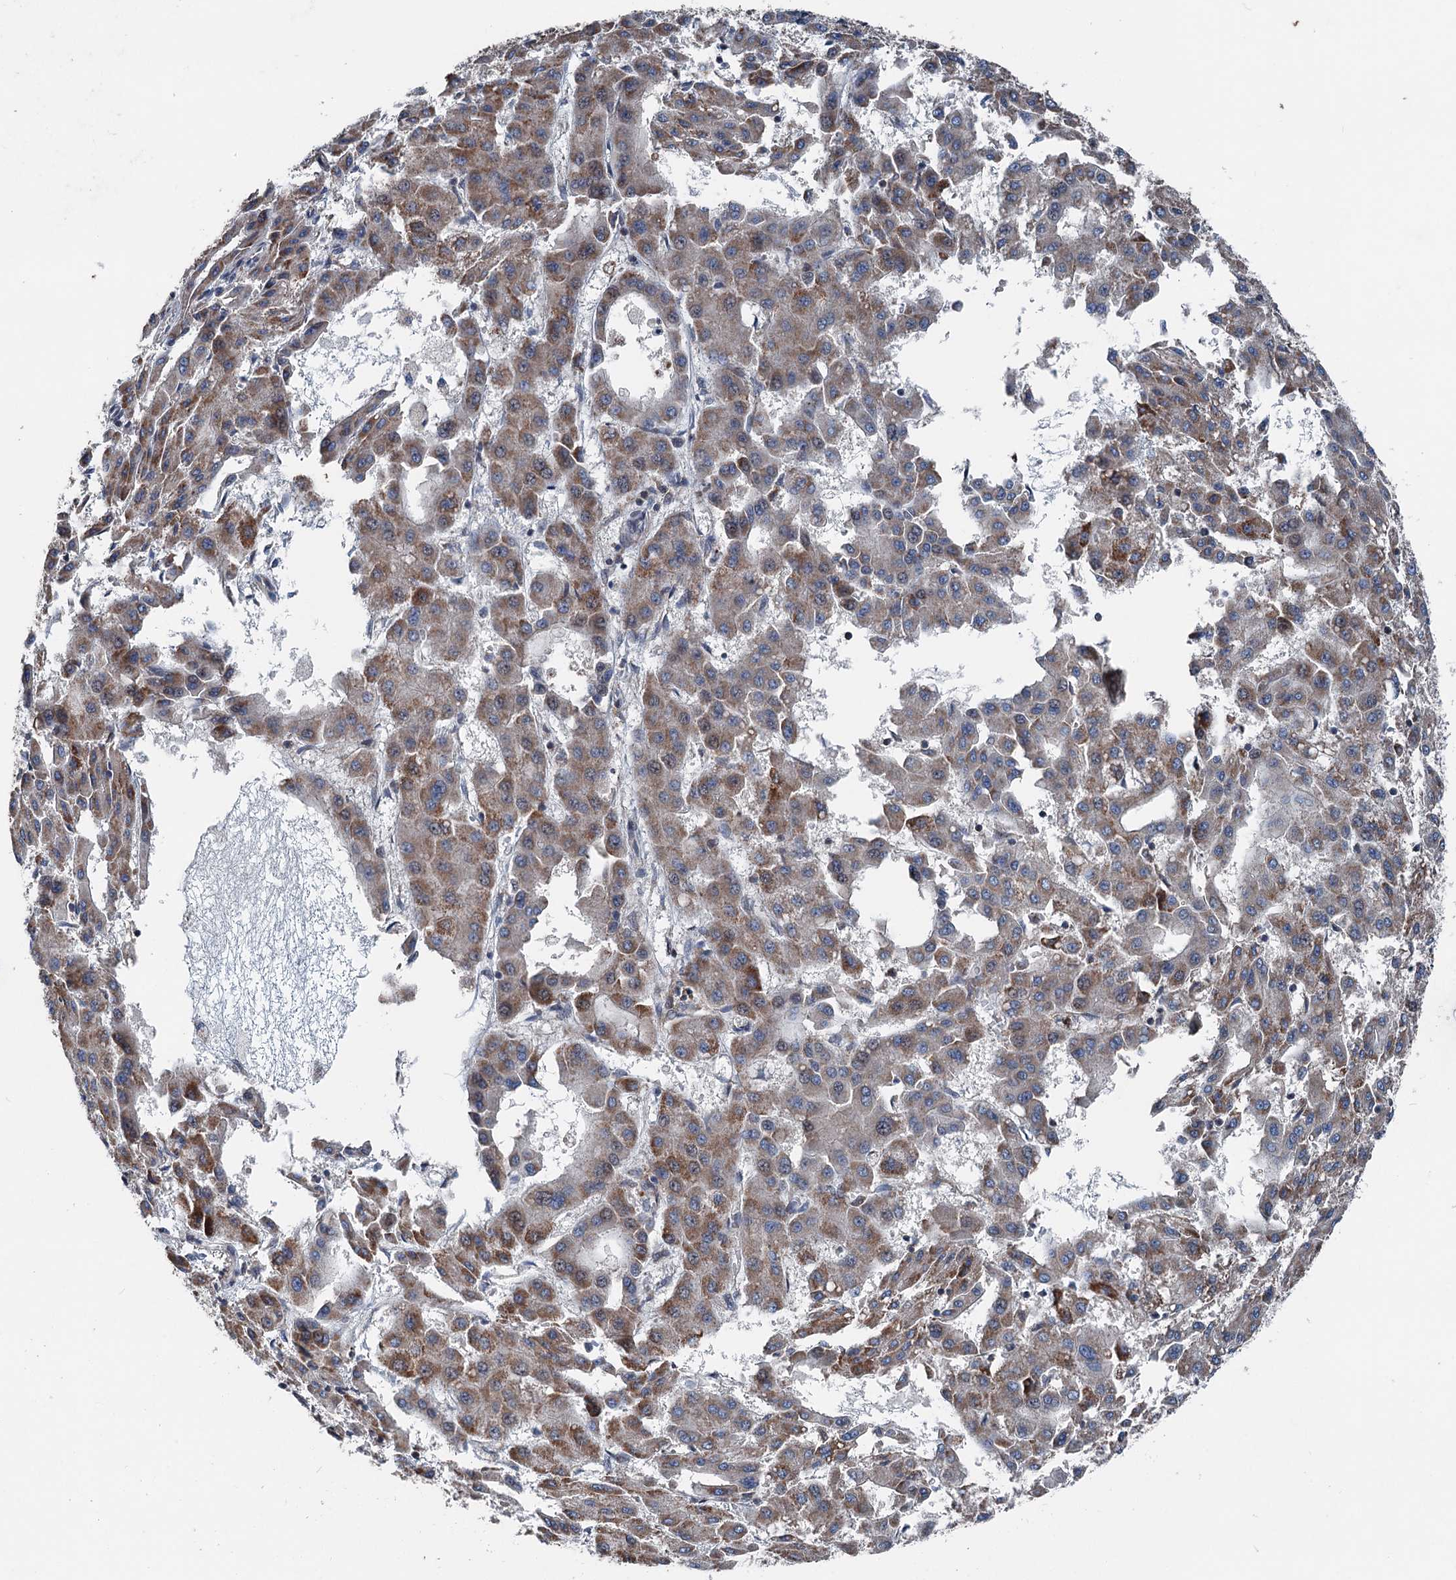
{"staining": {"intensity": "moderate", "quantity": ">75%", "location": "cytoplasmic/membranous"}, "tissue": "liver cancer", "cell_type": "Tumor cells", "image_type": "cancer", "snomed": [{"axis": "morphology", "description": "Carcinoma, Hepatocellular, NOS"}, {"axis": "topography", "description": "Liver"}], "caption": "Liver cancer tissue demonstrates moderate cytoplasmic/membranous staining in about >75% of tumor cells", "gene": "RUFY1", "patient": {"sex": "male", "age": 47}}